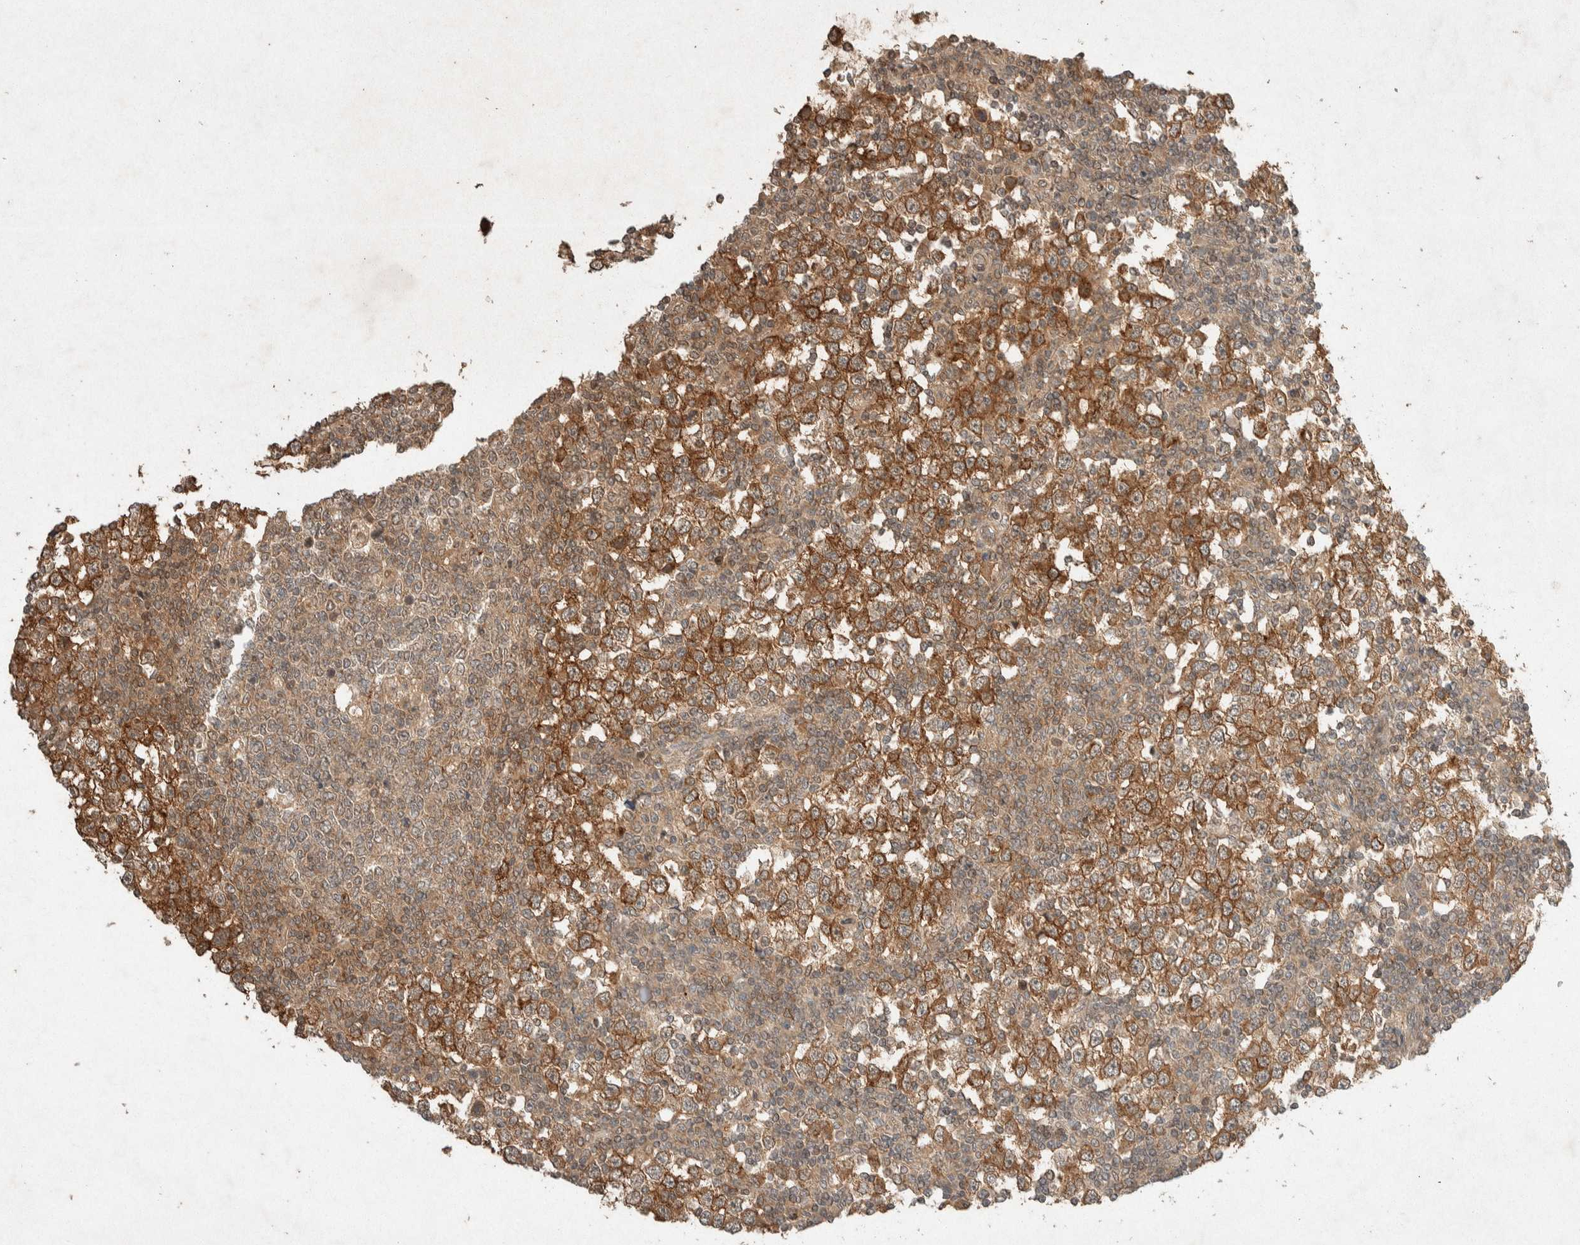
{"staining": {"intensity": "moderate", "quantity": ">75%", "location": "cytoplasmic/membranous"}, "tissue": "testis cancer", "cell_type": "Tumor cells", "image_type": "cancer", "snomed": [{"axis": "morphology", "description": "Seminoma, NOS"}, {"axis": "topography", "description": "Testis"}], "caption": "Protein expression analysis of seminoma (testis) shows moderate cytoplasmic/membranous staining in about >75% of tumor cells.", "gene": "THRA", "patient": {"sex": "male", "age": 65}}